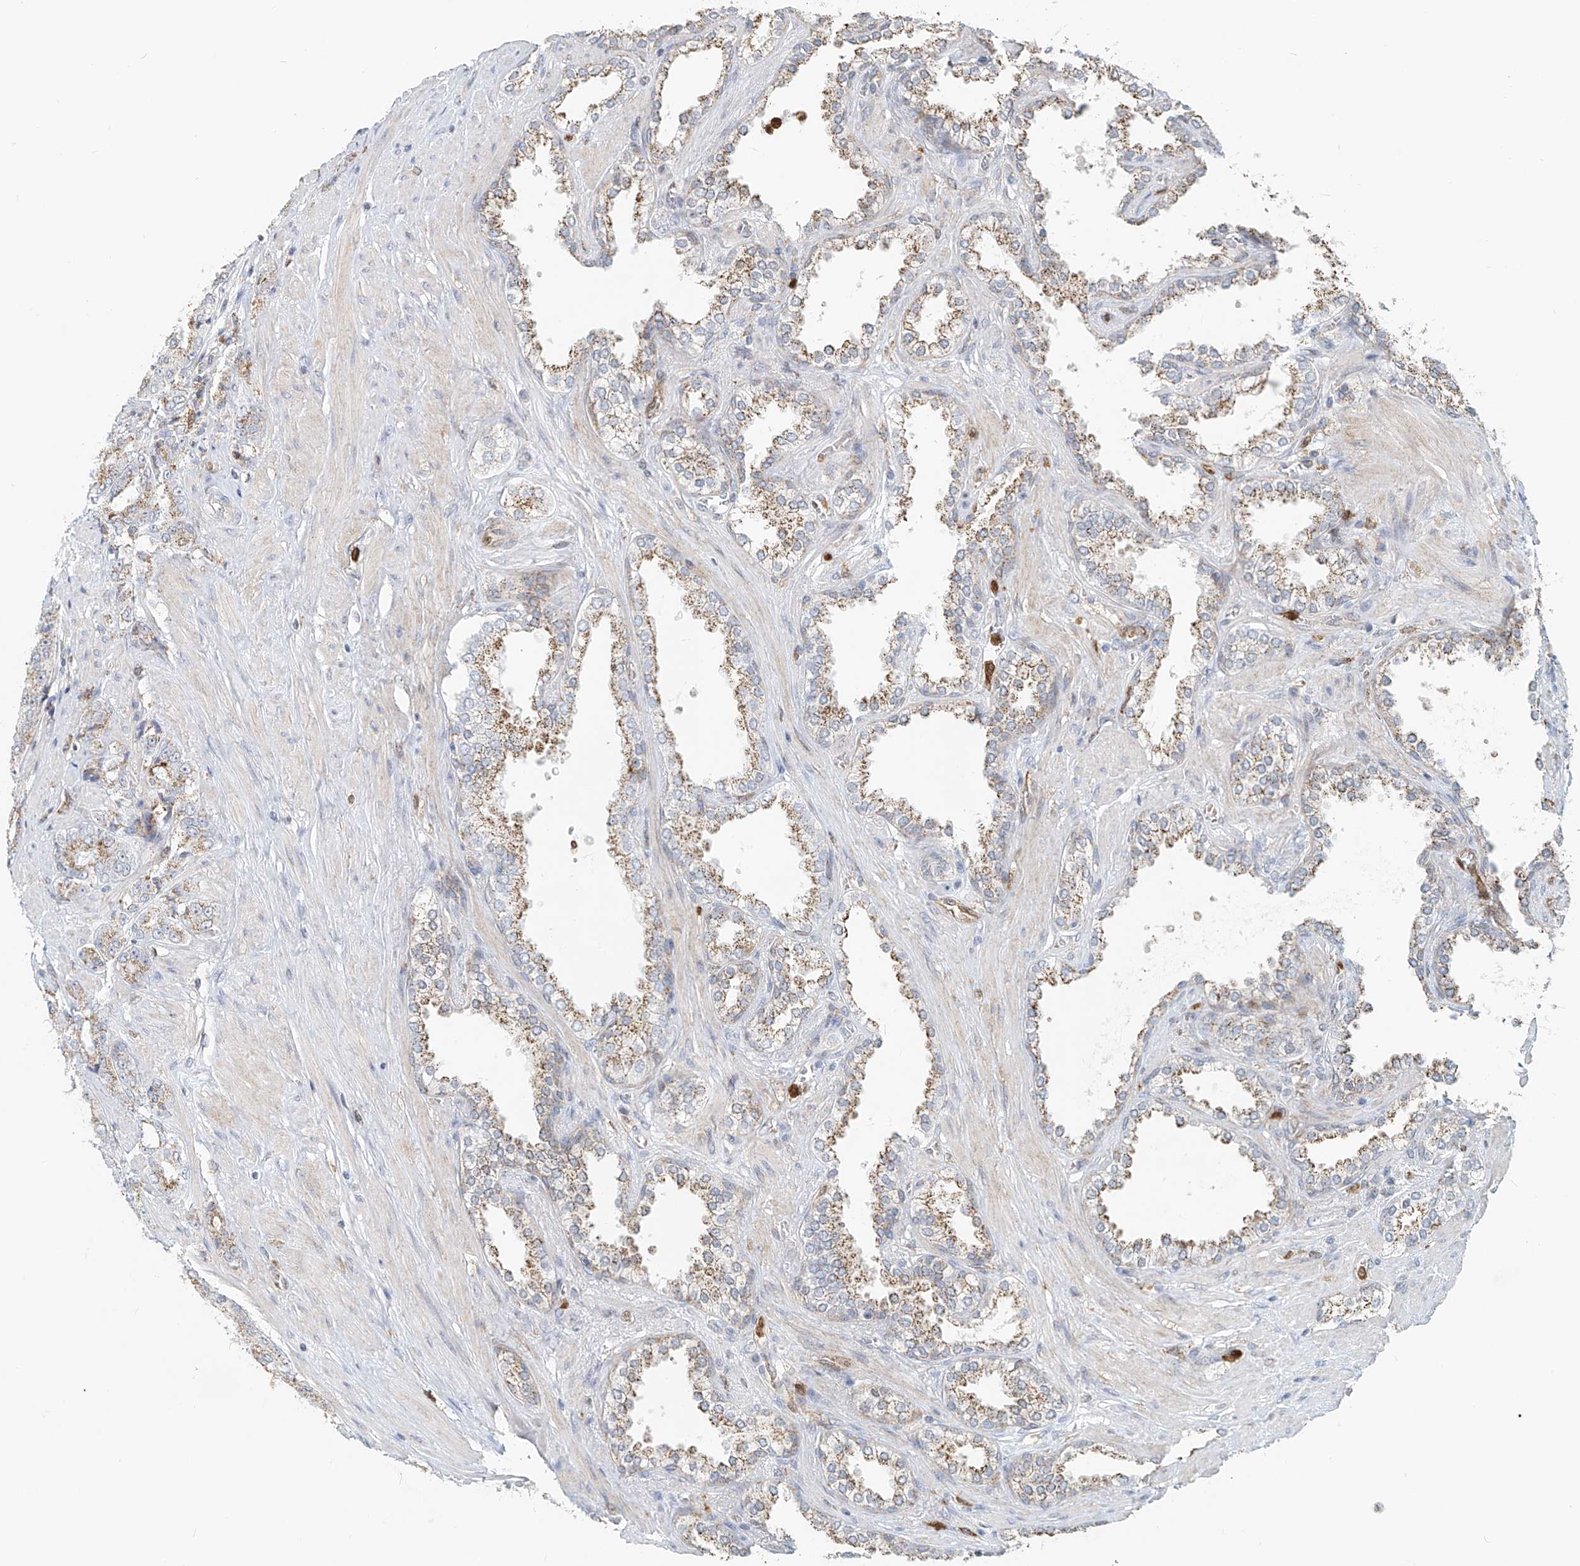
{"staining": {"intensity": "moderate", "quantity": ">75%", "location": "cytoplasmic/membranous"}, "tissue": "prostate cancer", "cell_type": "Tumor cells", "image_type": "cancer", "snomed": [{"axis": "morphology", "description": "Adenocarcinoma, High grade"}, {"axis": "topography", "description": "Prostate"}], "caption": "A histopathology image showing moderate cytoplasmic/membranous expression in about >75% of tumor cells in prostate cancer (high-grade adenocarcinoma), as visualized by brown immunohistochemical staining.", "gene": "PTPRA", "patient": {"sex": "male", "age": 61}}